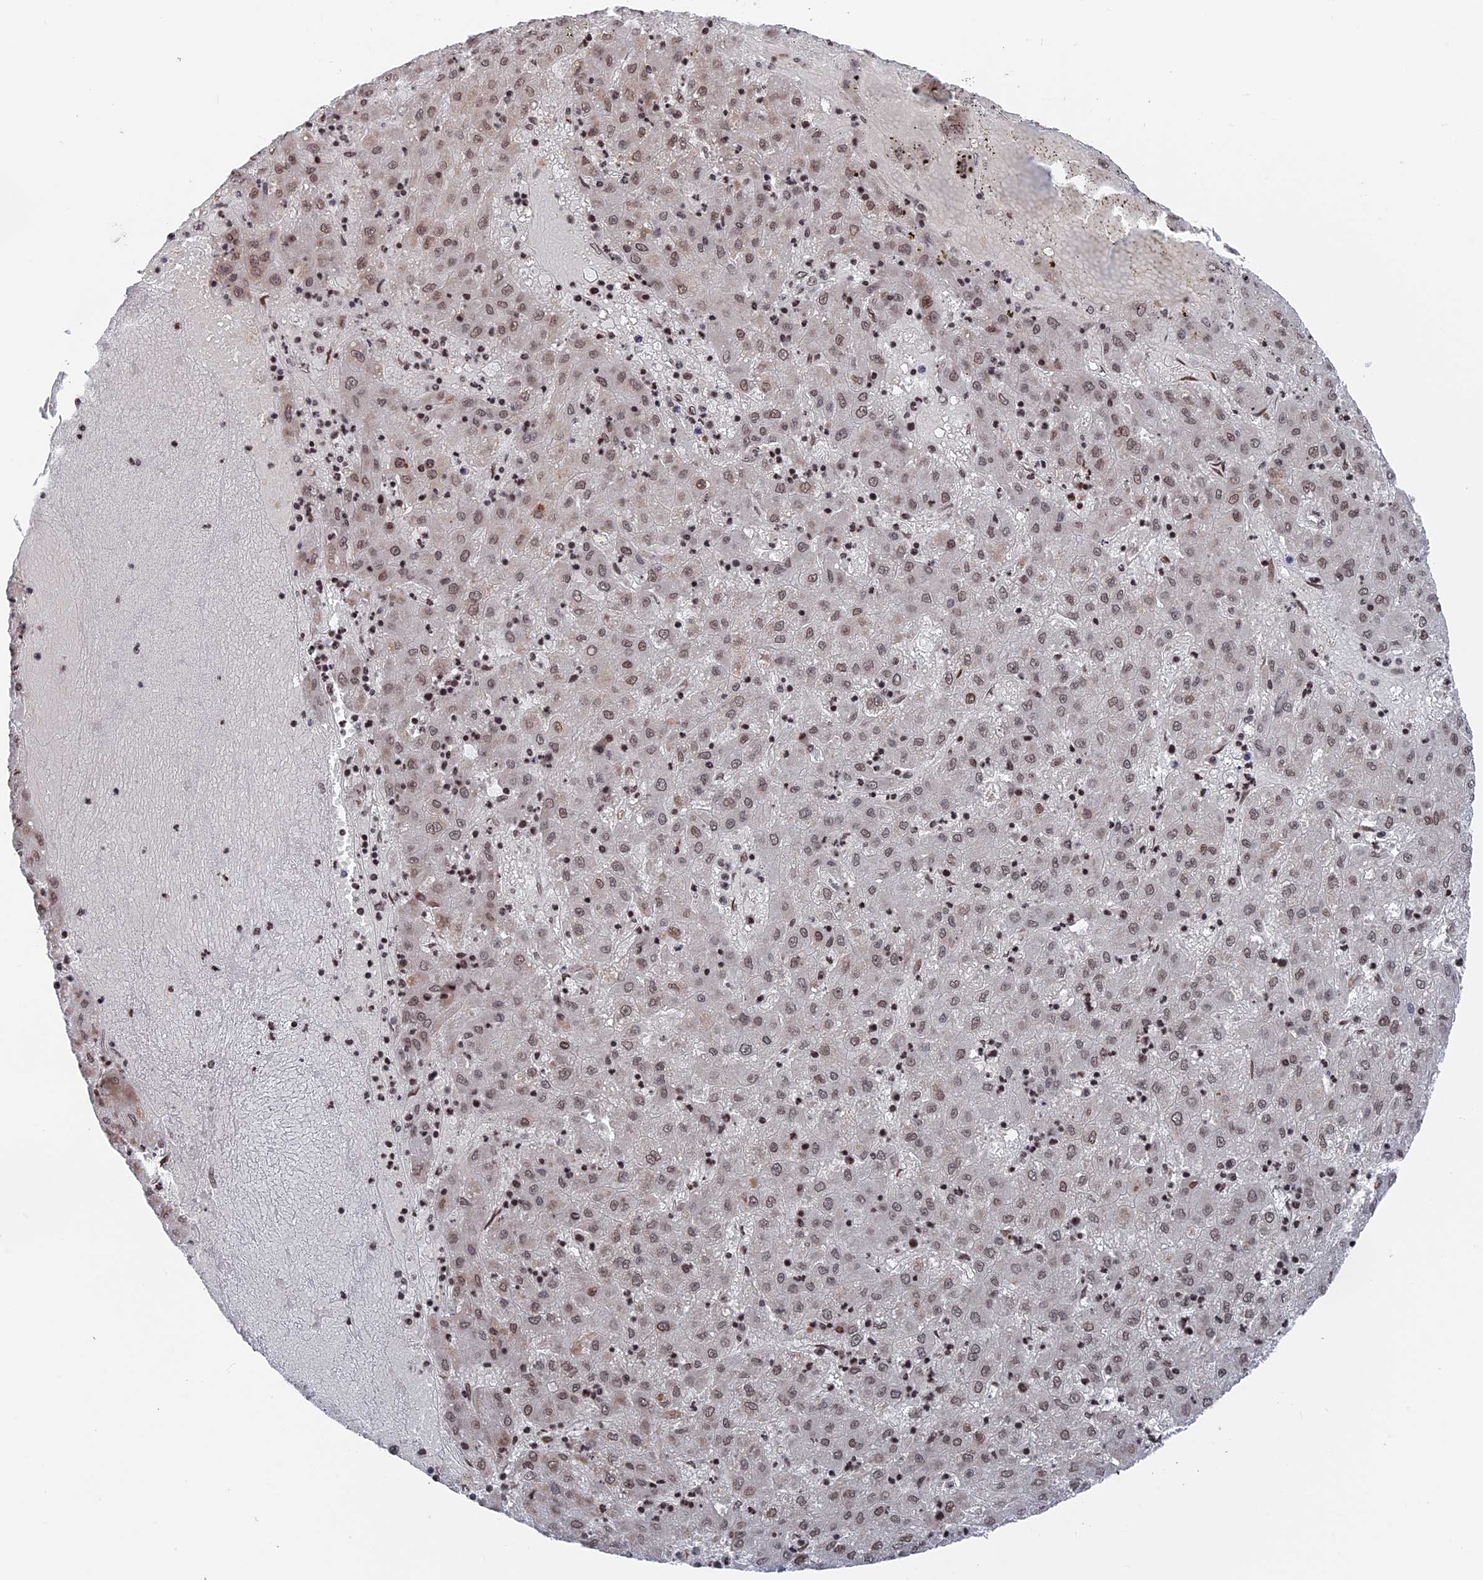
{"staining": {"intensity": "weak", "quantity": ">75%", "location": "nuclear"}, "tissue": "liver cancer", "cell_type": "Tumor cells", "image_type": "cancer", "snomed": [{"axis": "morphology", "description": "Carcinoma, Hepatocellular, NOS"}, {"axis": "topography", "description": "Liver"}], "caption": "Liver cancer stained for a protein reveals weak nuclear positivity in tumor cells. (DAB IHC, brown staining for protein, blue staining for nuclei).", "gene": "NR2C2AP", "patient": {"sex": "male", "age": 72}}